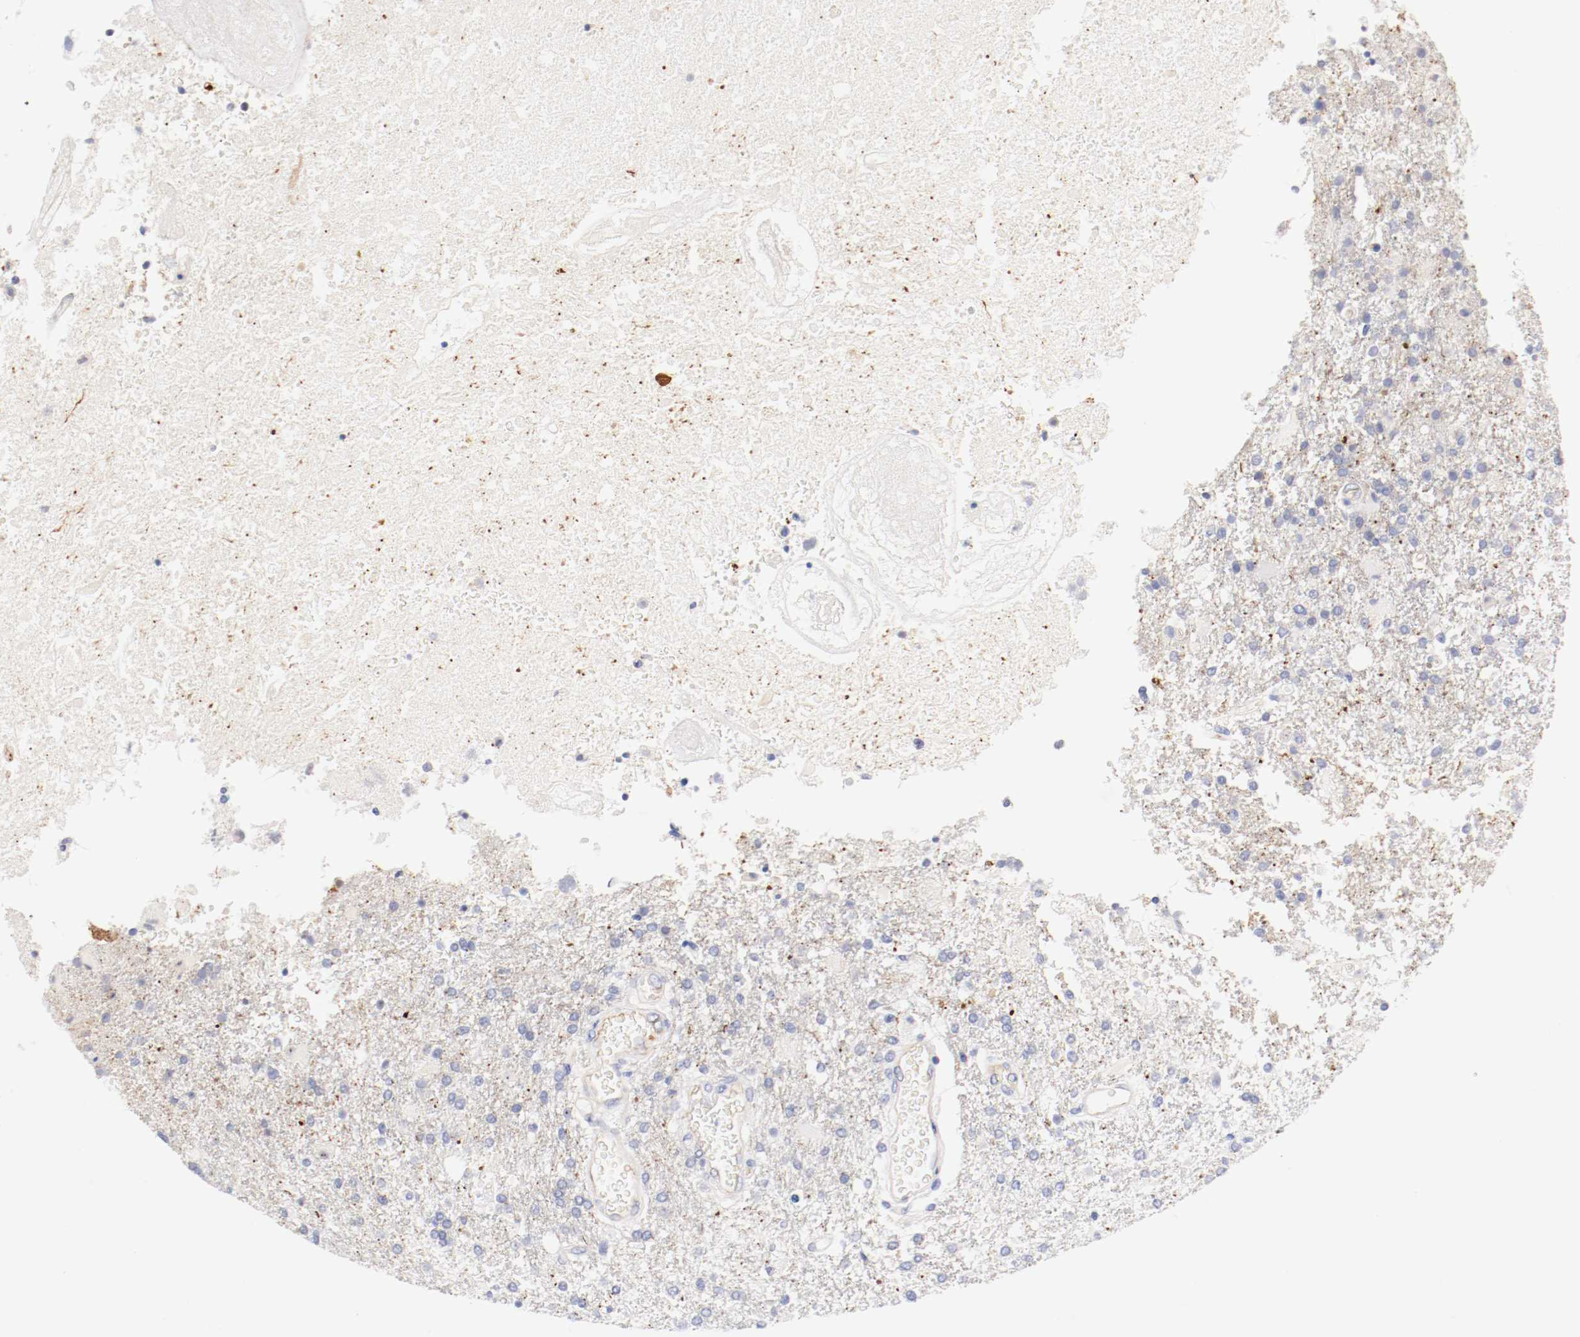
{"staining": {"intensity": "negative", "quantity": "none", "location": "none"}, "tissue": "glioma", "cell_type": "Tumor cells", "image_type": "cancer", "snomed": [{"axis": "morphology", "description": "Glioma, malignant, High grade"}, {"axis": "topography", "description": "Cerebral cortex"}], "caption": "Immunohistochemical staining of glioma shows no significant positivity in tumor cells.", "gene": "HOMER1", "patient": {"sex": "male", "age": 79}}